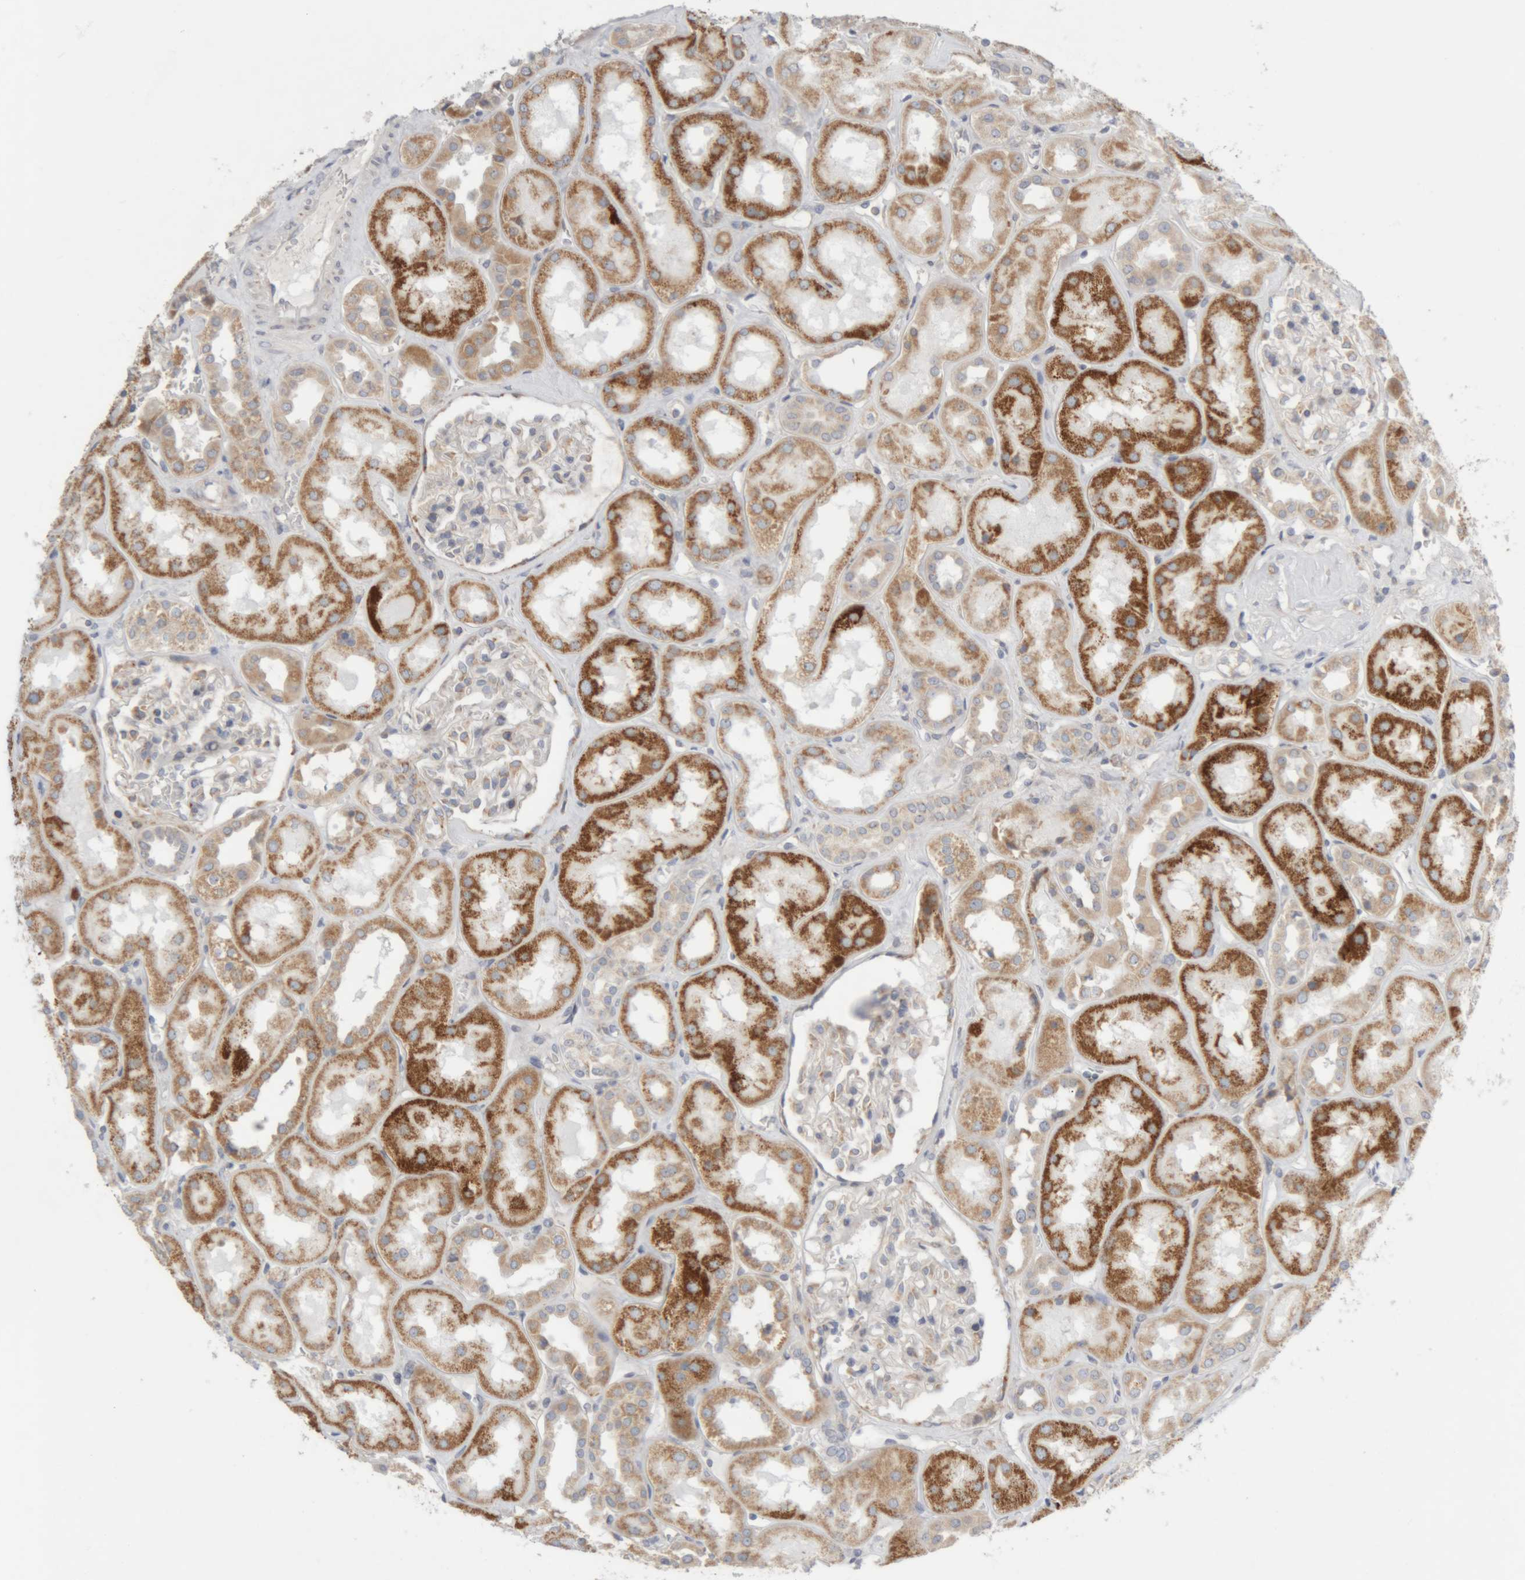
{"staining": {"intensity": "moderate", "quantity": "<25%", "location": "cytoplasmic/membranous"}, "tissue": "kidney", "cell_type": "Cells in glomeruli", "image_type": "normal", "snomed": [{"axis": "morphology", "description": "Normal tissue, NOS"}, {"axis": "topography", "description": "Kidney"}], "caption": "Immunohistochemical staining of normal human kidney exhibits <25% levels of moderate cytoplasmic/membranous protein expression in approximately <25% of cells in glomeruli.", "gene": "RPN2", "patient": {"sex": "male", "age": 70}}